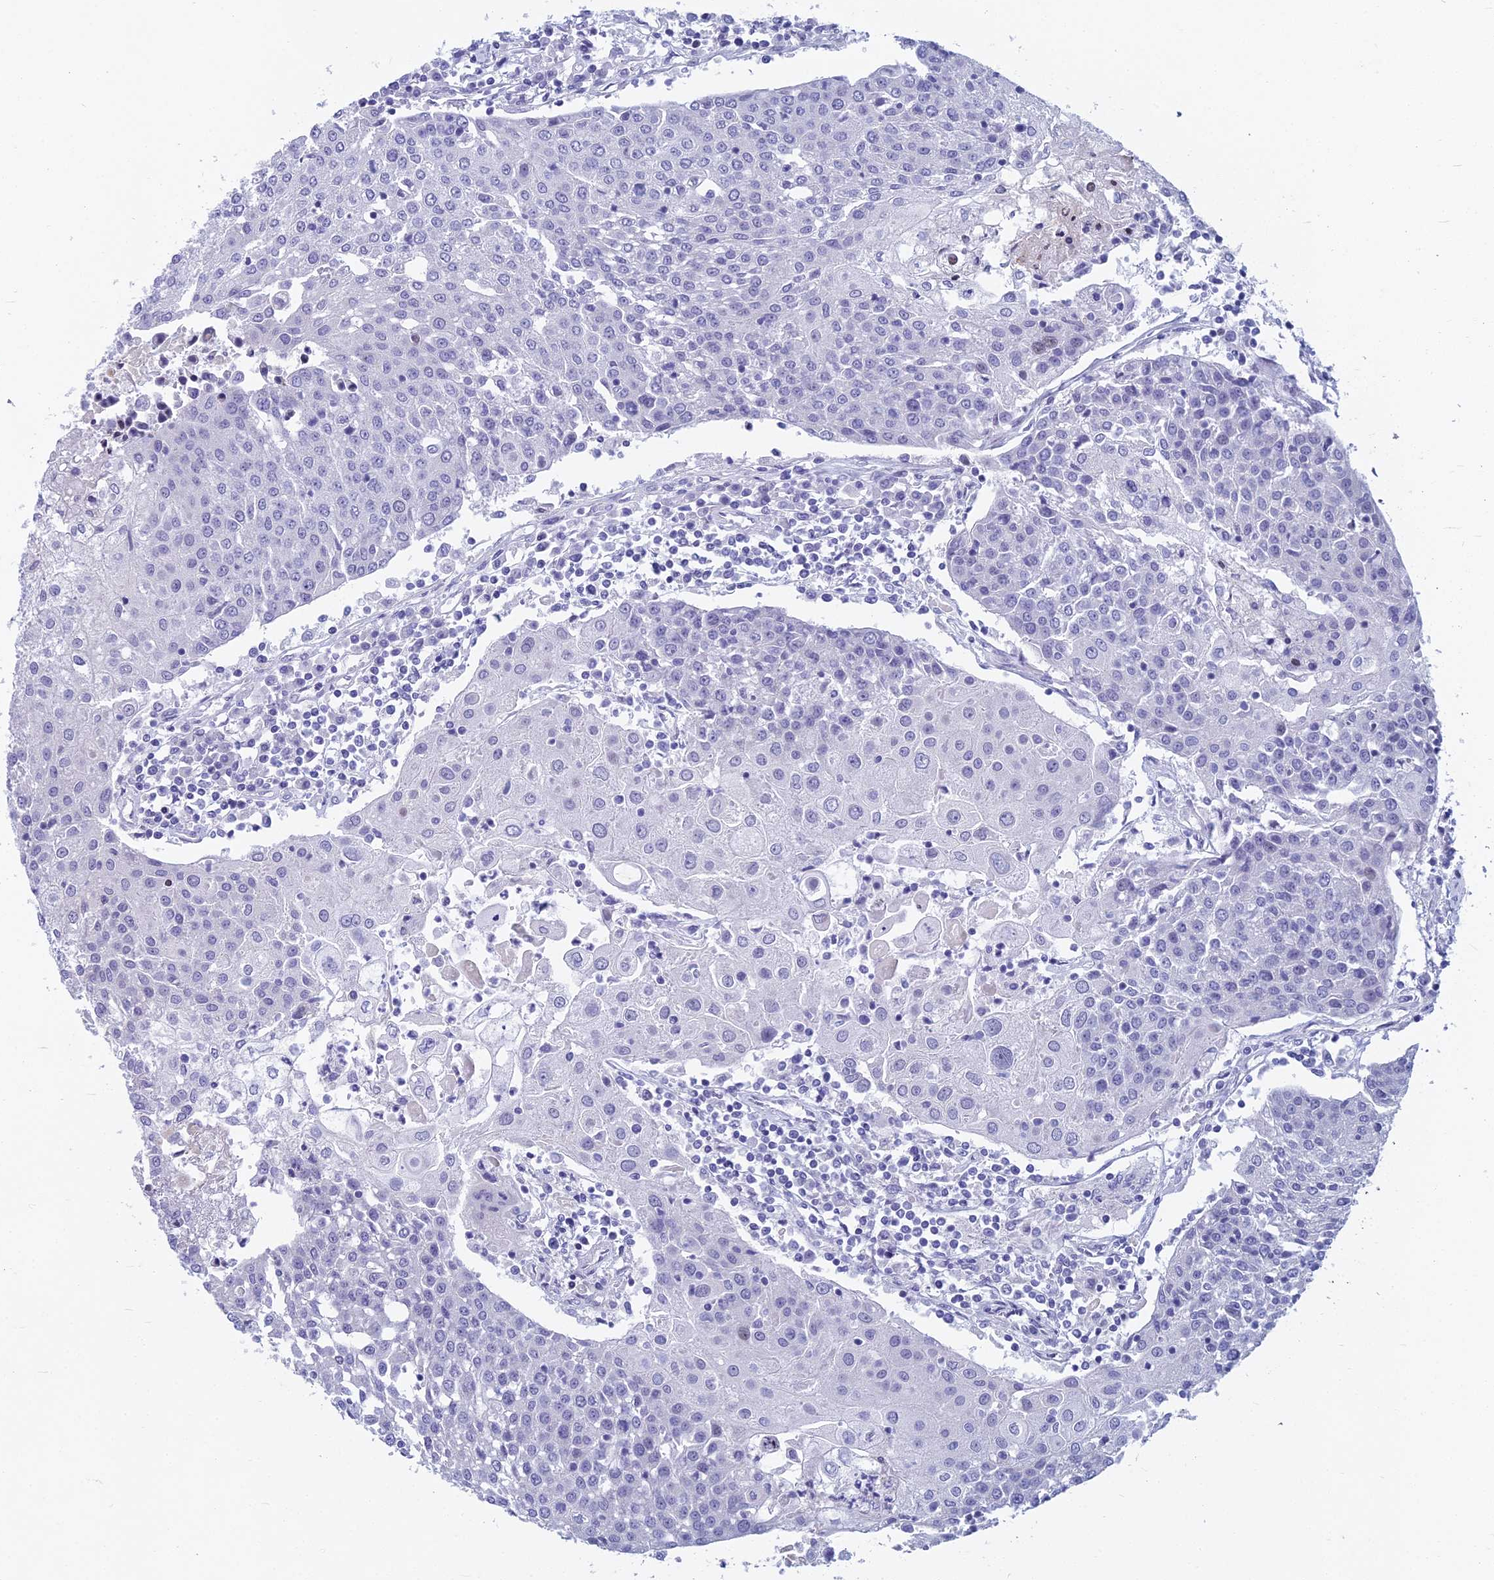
{"staining": {"intensity": "negative", "quantity": "none", "location": "none"}, "tissue": "urothelial cancer", "cell_type": "Tumor cells", "image_type": "cancer", "snomed": [{"axis": "morphology", "description": "Urothelial carcinoma, High grade"}, {"axis": "topography", "description": "Urinary bladder"}], "caption": "A high-resolution photomicrograph shows immunohistochemistry (IHC) staining of urothelial carcinoma (high-grade), which demonstrates no significant positivity in tumor cells.", "gene": "MYBPC2", "patient": {"sex": "female", "age": 85}}